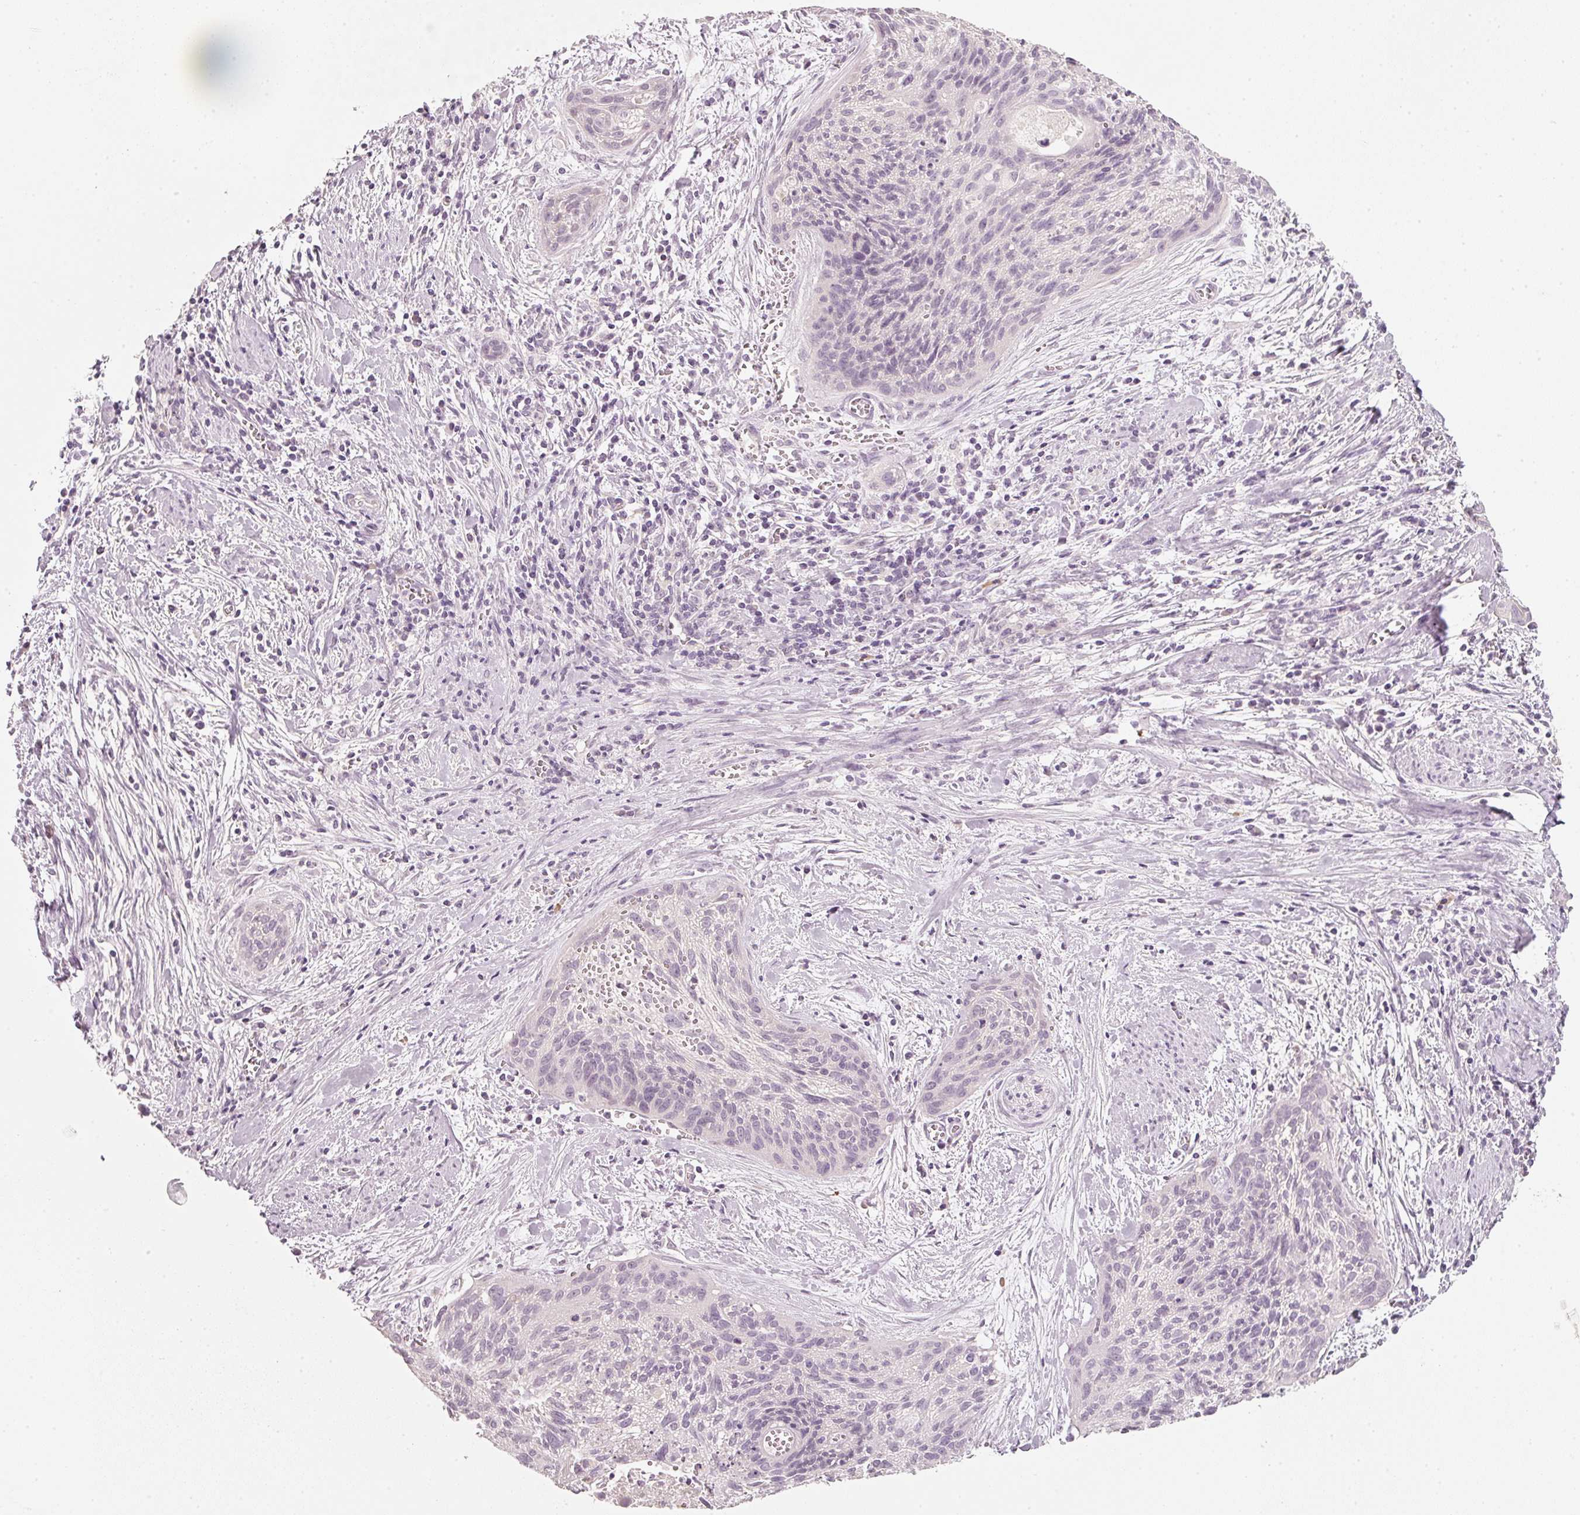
{"staining": {"intensity": "negative", "quantity": "none", "location": "none"}, "tissue": "cervical cancer", "cell_type": "Tumor cells", "image_type": "cancer", "snomed": [{"axis": "morphology", "description": "Squamous cell carcinoma, NOS"}, {"axis": "topography", "description": "Cervix"}], "caption": "Histopathology image shows no significant protein staining in tumor cells of cervical cancer (squamous cell carcinoma). (DAB (3,3'-diaminobenzidine) immunohistochemistry (IHC) with hematoxylin counter stain).", "gene": "STEAP1", "patient": {"sex": "female", "age": 55}}